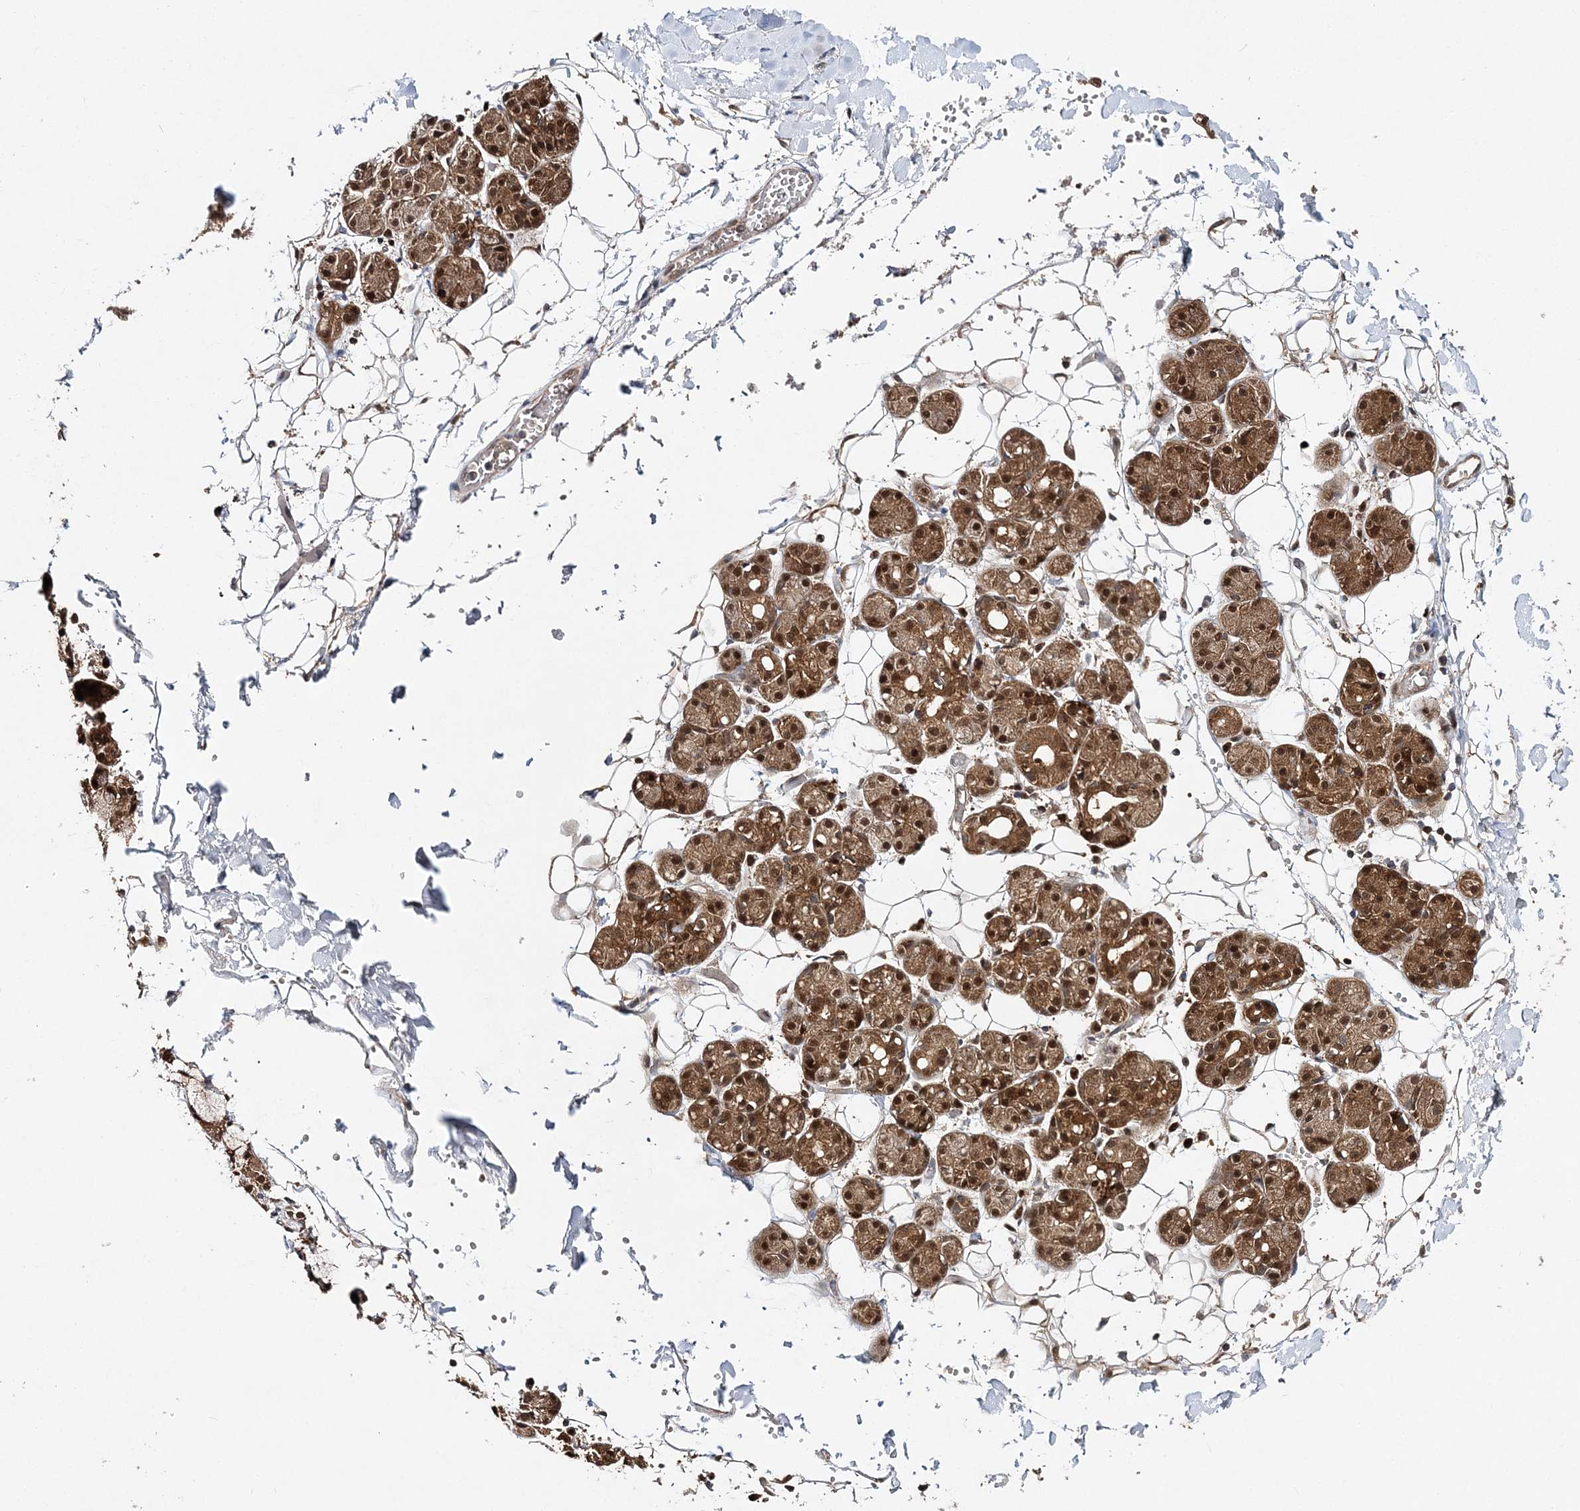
{"staining": {"intensity": "moderate", "quantity": ">75%", "location": "cytoplasmic/membranous,nuclear"}, "tissue": "salivary gland", "cell_type": "Glandular cells", "image_type": "normal", "snomed": [{"axis": "morphology", "description": "Normal tissue, NOS"}, {"axis": "topography", "description": "Salivary gland"}], "caption": "Immunohistochemical staining of benign salivary gland demonstrates medium levels of moderate cytoplasmic/membranous,nuclear positivity in approximately >75% of glandular cells.", "gene": "NIF3L1", "patient": {"sex": "male", "age": 63}}